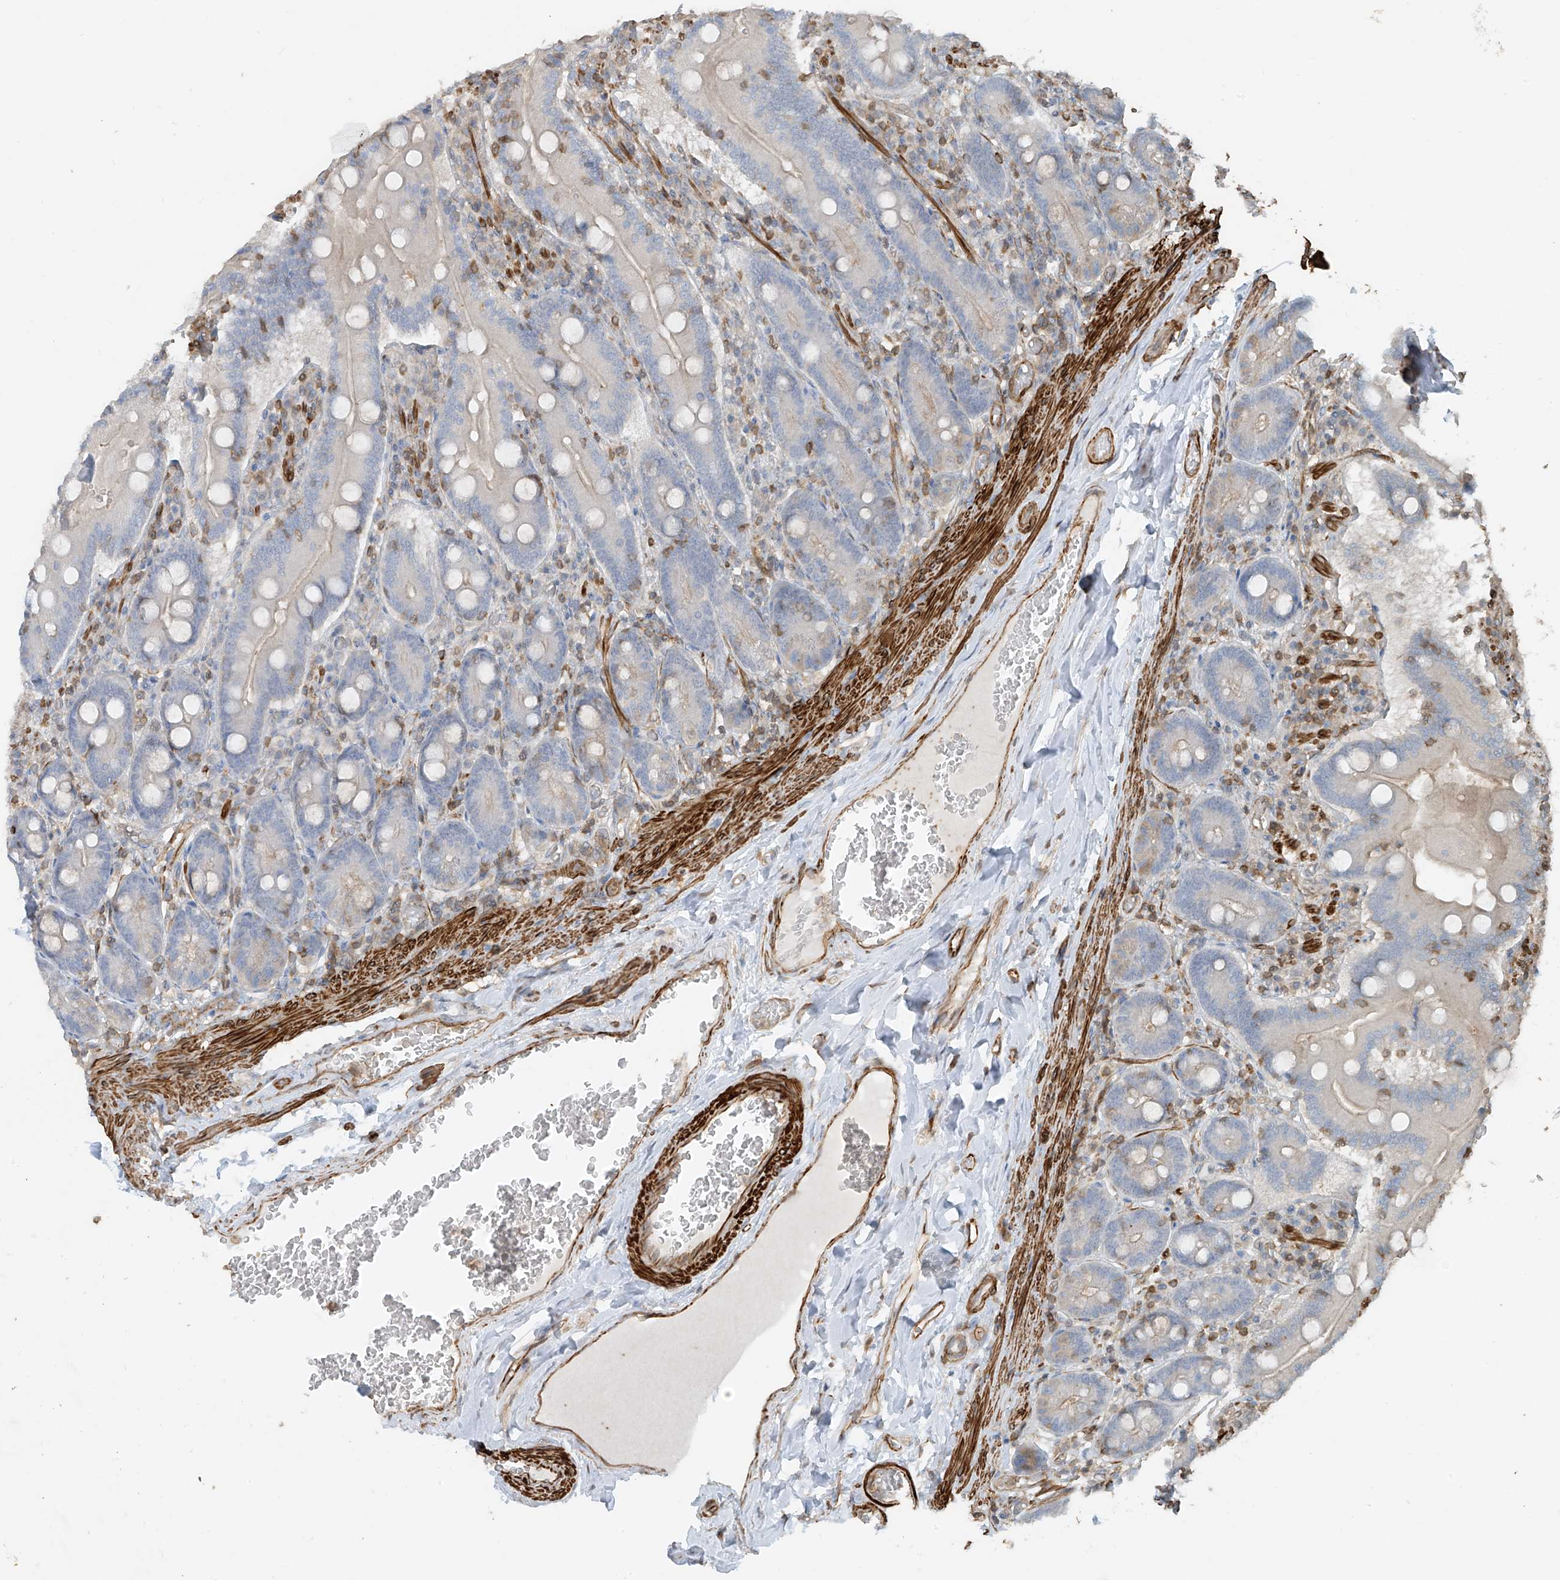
{"staining": {"intensity": "negative", "quantity": "none", "location": "none"}, "tissue": "duodenum", "cell_type": "Glandular cells", "image_type": "normal", "snomed": [{"axis": "morphology", "description": "Normal tissue, NOS"}, {"axis": "topography", "description": "Duodenum"}], "caption": "Protein analysis of unremarkable duodenum shows no significant staining in glandular cells. The staining was performed using DAB to visualize the protein expression in brown, while the nuclei were stained in blue with hematoxylin (Magnification: 20x).", "gene": "SH3BGRL3", "patient": {"sex": "female", "age": 62}}